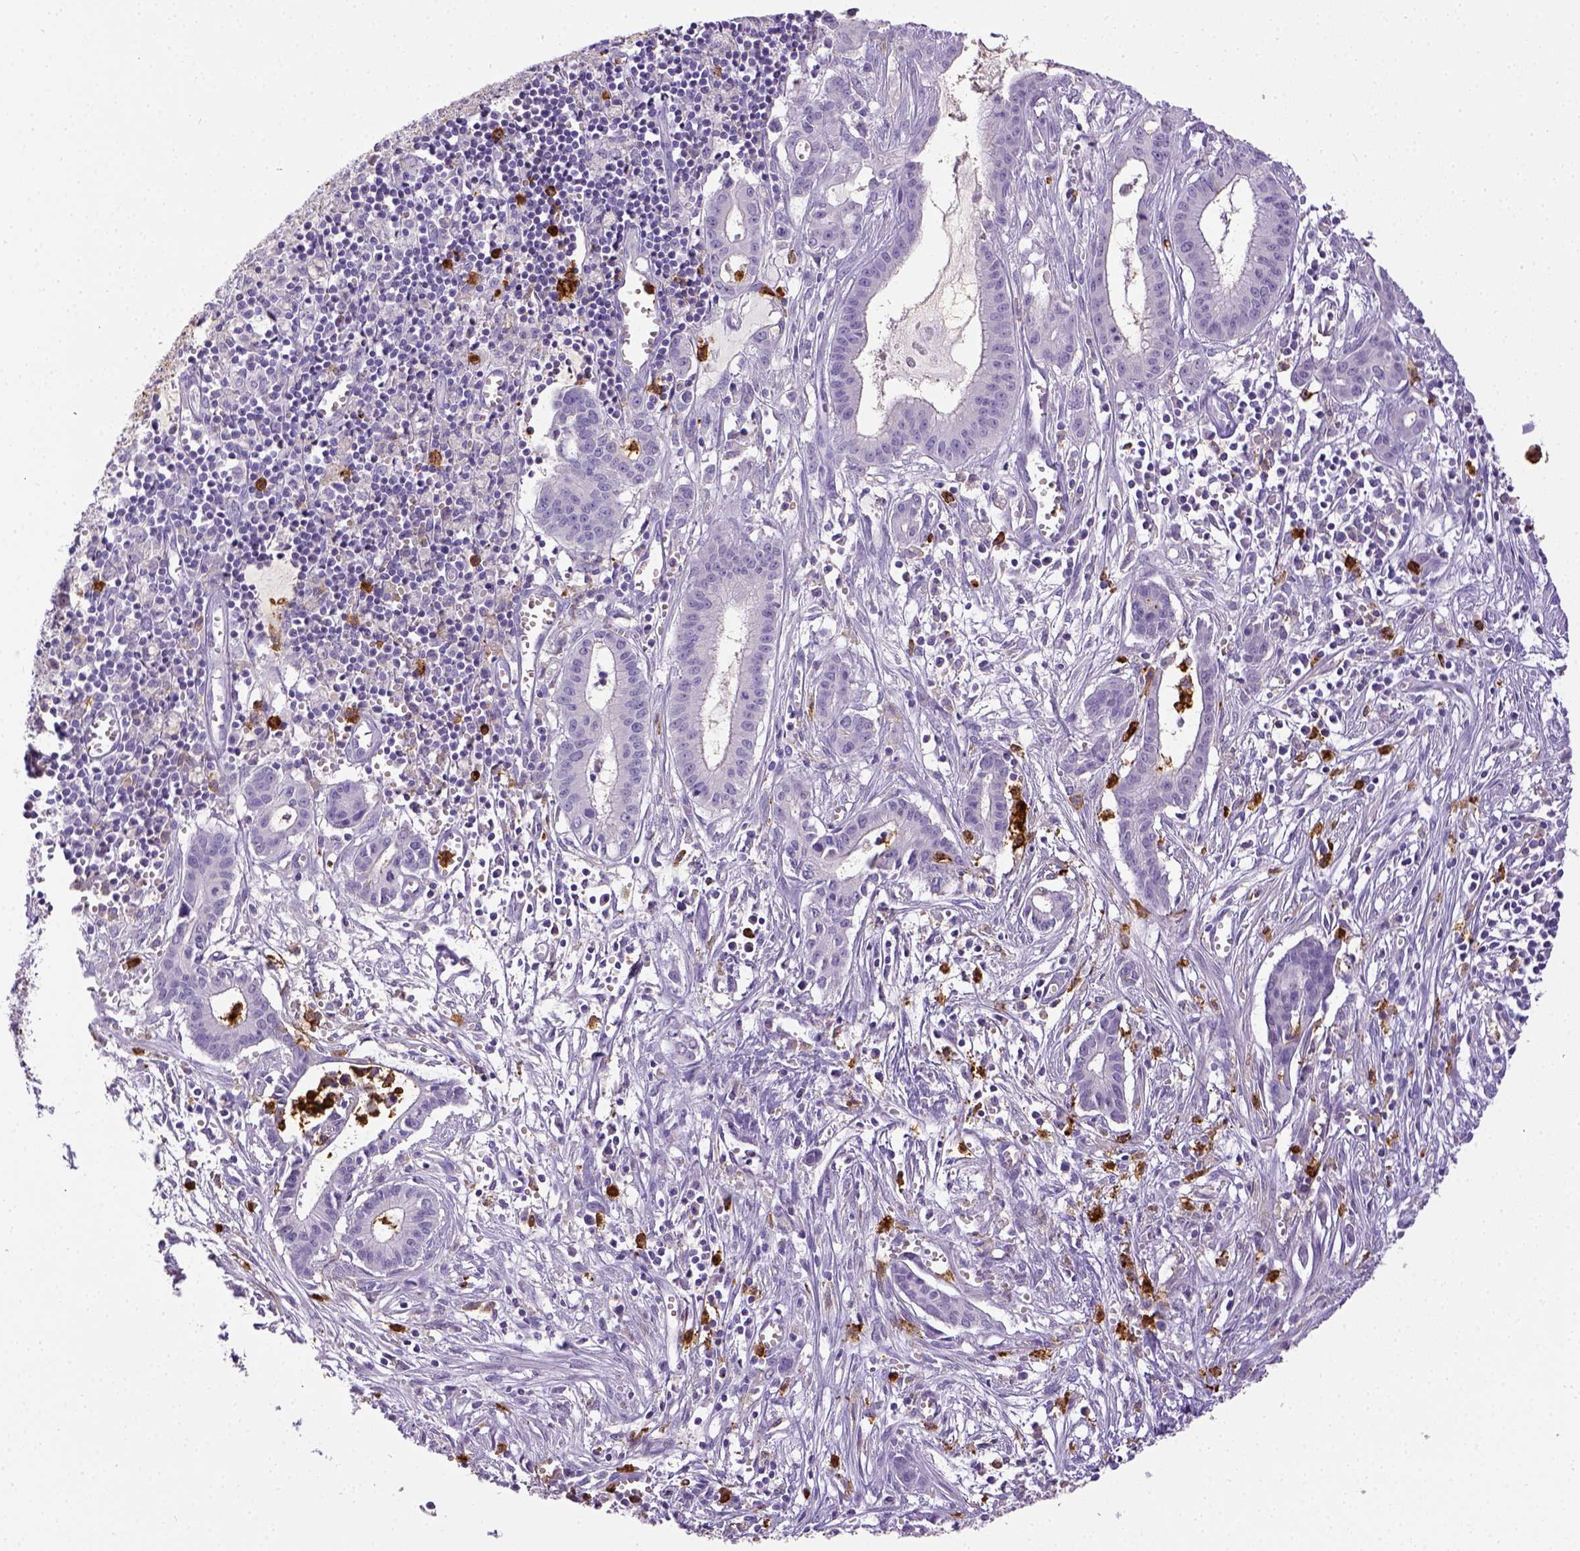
{"staining": {"intensity": "negative", "quantity": "none", "location": "none"}, "tissue": "pancreatic cancer", "cell_type": "Tumor cells", "image_type": "cancer", "snomed": [{"axis": "morphology", "description": "Adenocarcinoma, NOS"}, {"axis": "topography", "description": "Pancreas"}], "caption": "Immunohistochemistry photomicrograph of neoplastic tissue: human pancreatic cancer (adenocarcinoma) stained with DAB (3,3'-diaminobenzidine) displays no significant protein expression in tumor cells.", "gene": "ITGAM", "patient": {"sex": "male", "age": 48}}